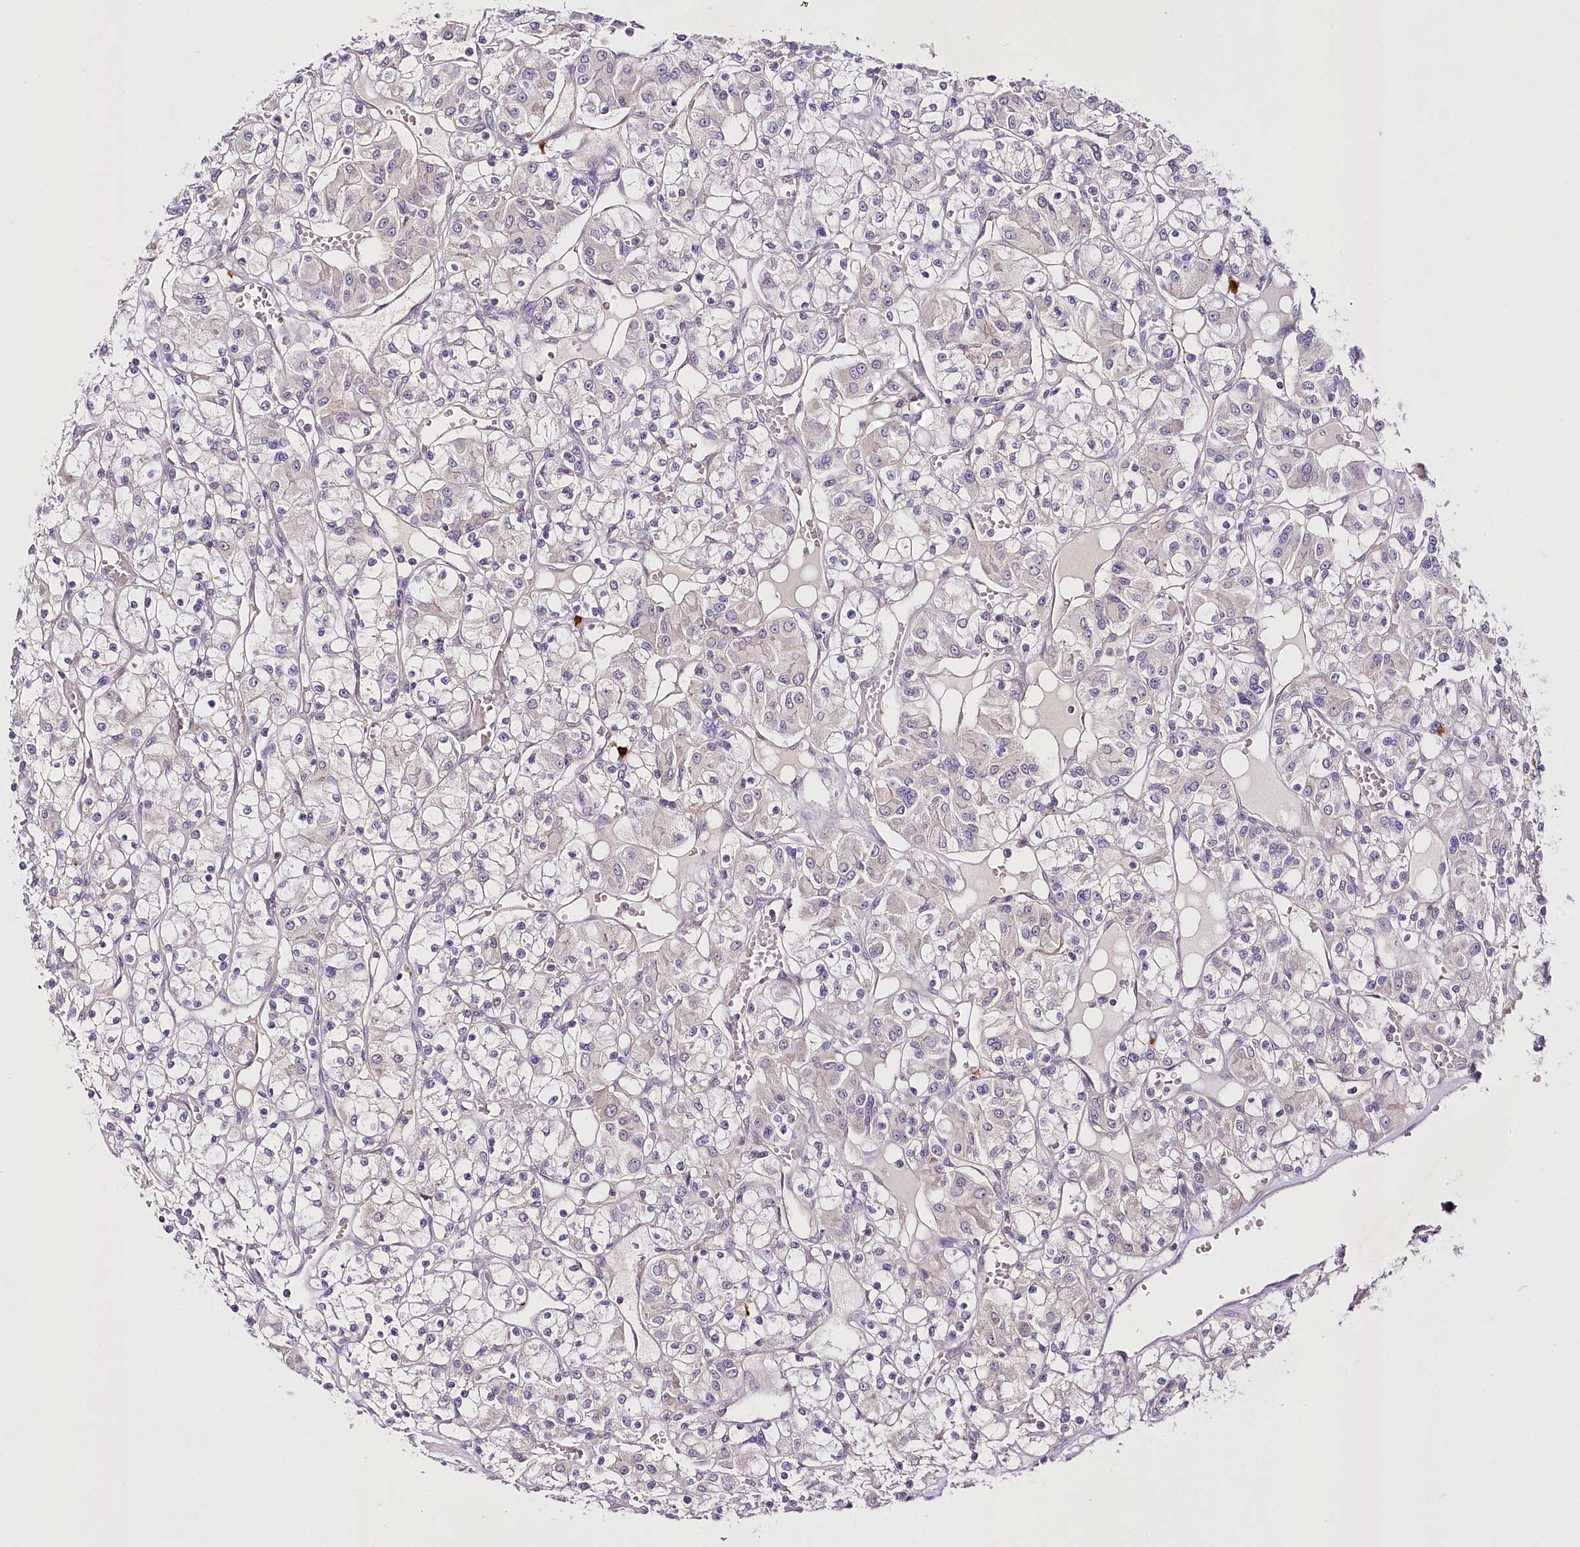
{"staining": {"intensity": "negative", "quantity": "none", "location": "none"}, "tissue": "renal cancer", "cell_type": "Tumor cells", "image_type": "cancer", "snomed": [{"axis": "morphology", "description": "Adenocarcinoma, NOS"}, {"axis": "topography", "description": "Kidney"}], "caption": "IHC histopathology image of renal cancer stained for a protein (brown), which displays no staining in tumor cells.", "gene": "VWA5A", "patient": {"sex": "female", "age": 59}}